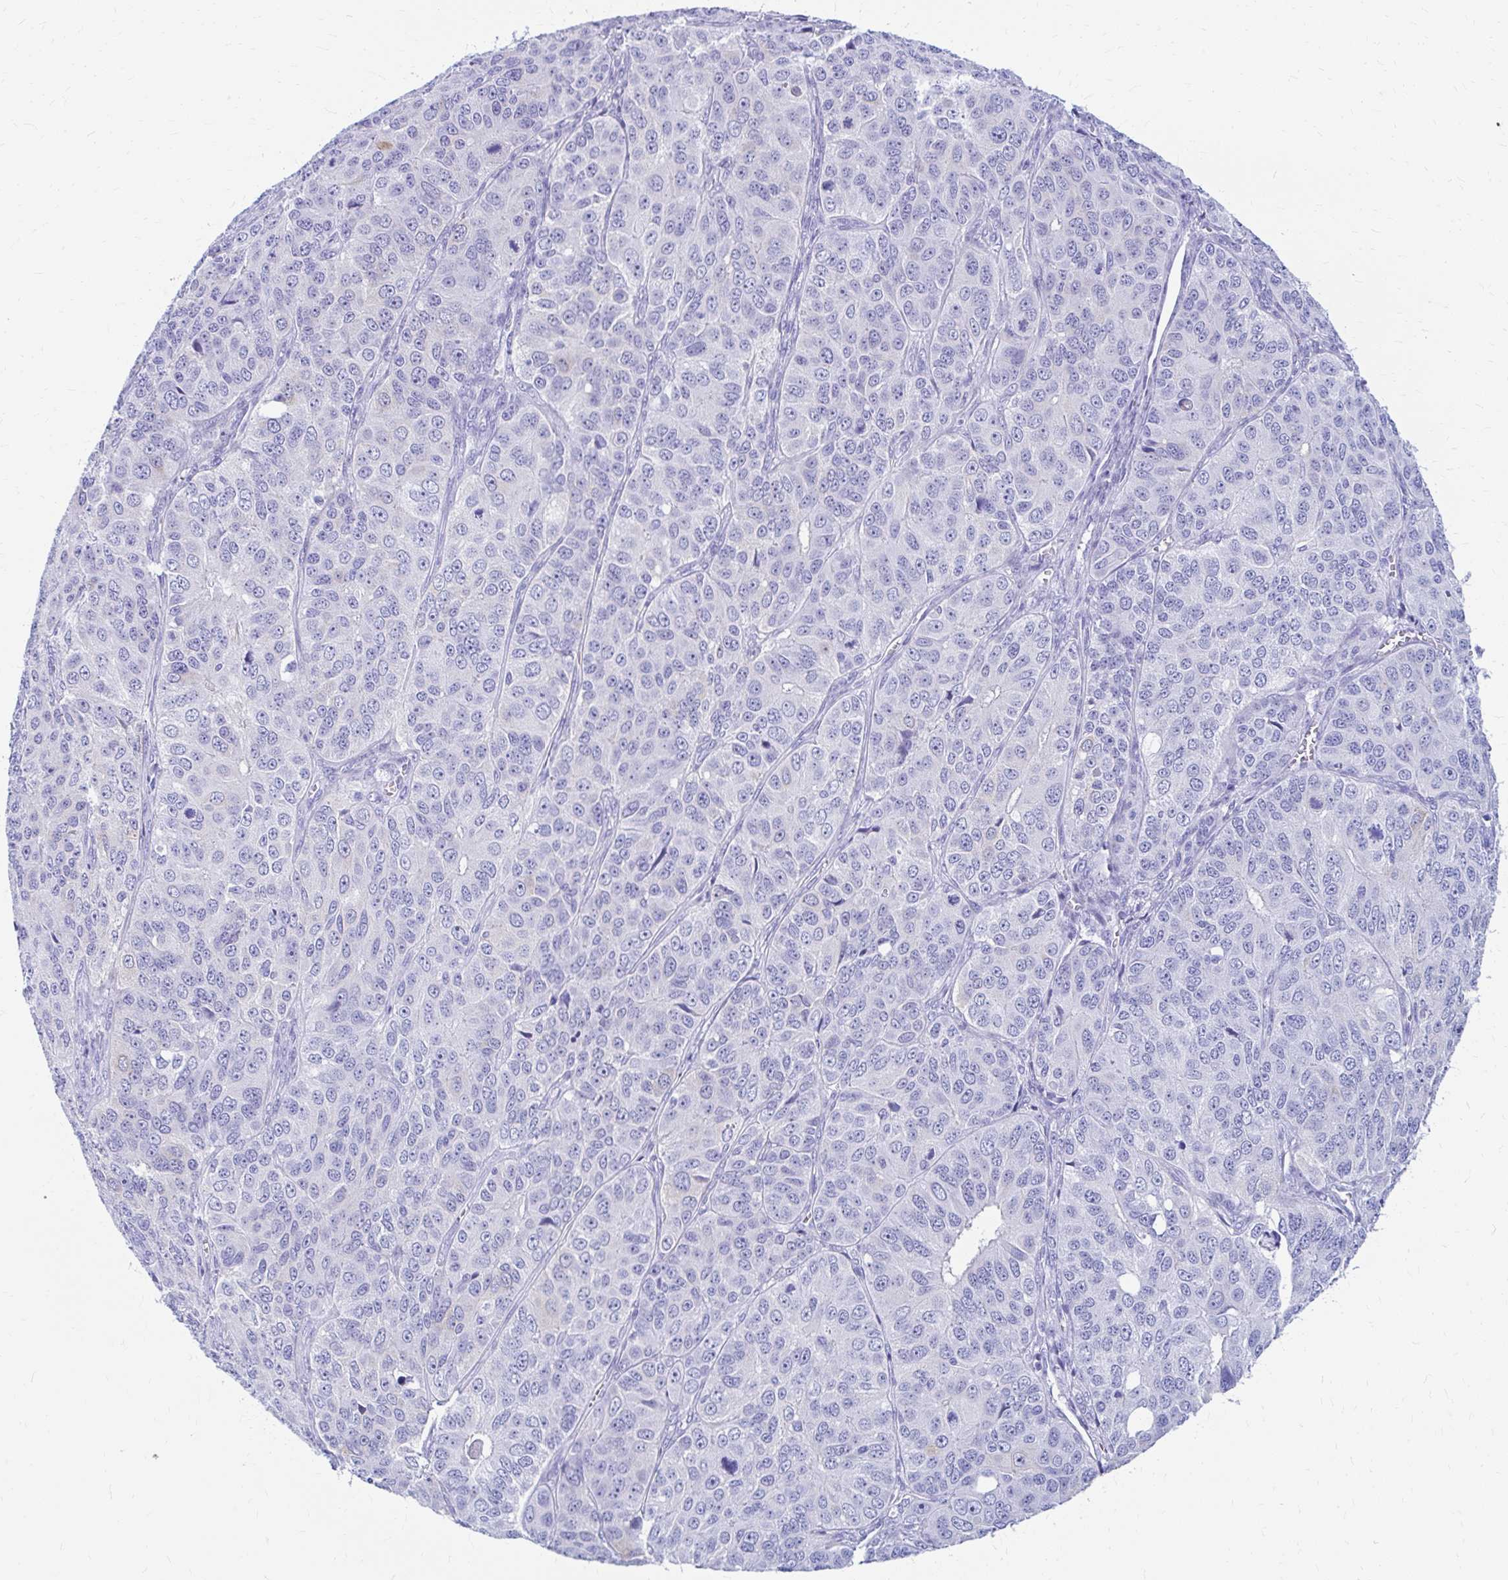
{"staining": {"intensity": "negative", "quantity": "none", "location": "none"}, "tissue": "ovarian cancer", "cell_type": "Tumor cells", "image_type": "cancer", "snomed": [{"axis": "morphology", "description": "Carcinoma, endometroid"}, {"axis": "topography", "description": "Ovary"}], "caption": "The micrograph displays no significant positivity in tumor cells of ovarian cancer (endometroid carcinoma).", "gene": "NSG2", "patient": {"sex": "female", "age": 51}}